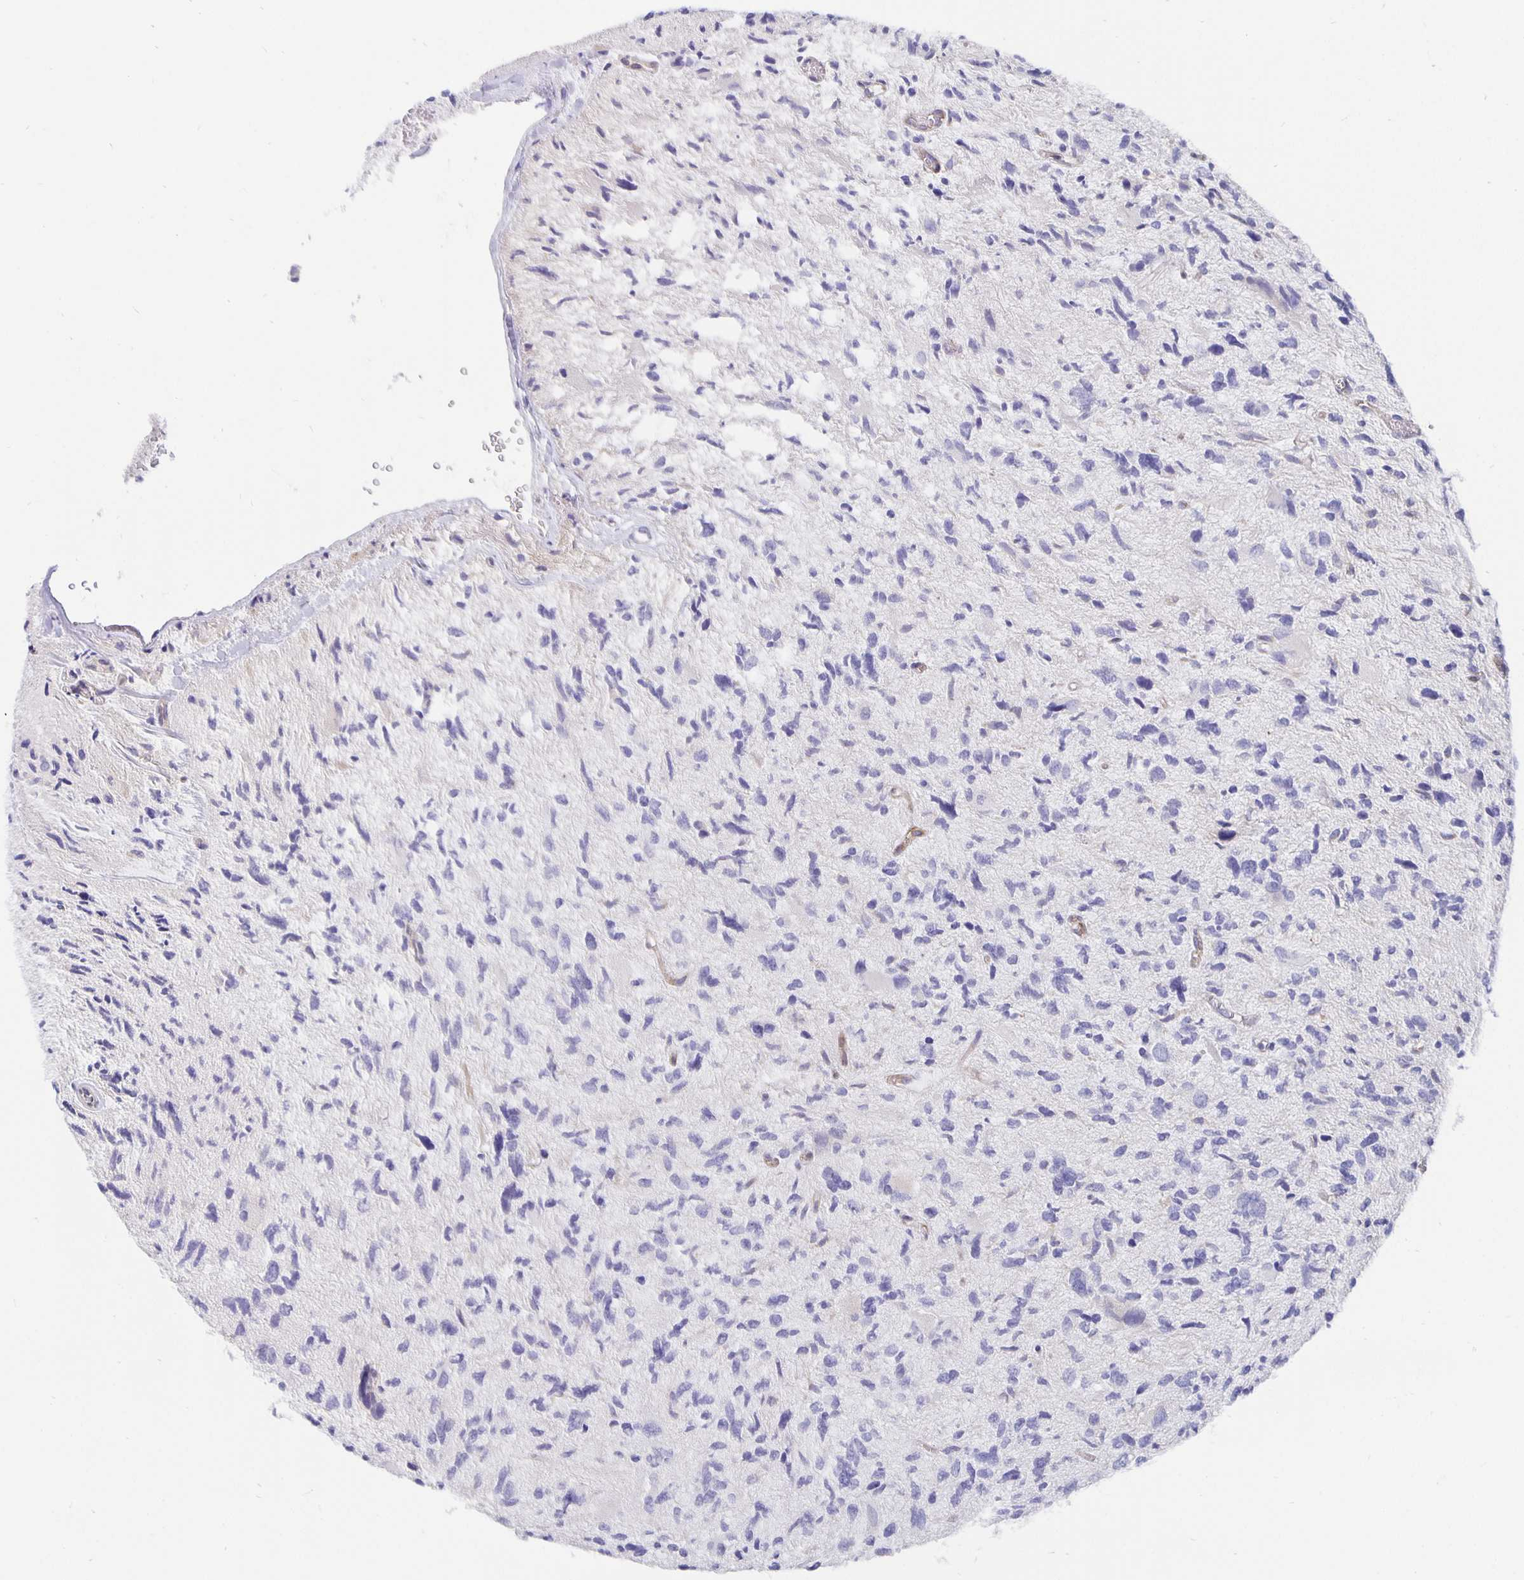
{"staining": {"intensity": "negative", "quantity": "none", "location": "none"}, "tissue": "glioma", "cell_type": "Tumor cells", "image_type": "cancer", "snomed": [{"axis": "morphology", "description": "Glioma, malignant, High grade"}, {"axis": "topography", "description": "Brain"}], "caption": "Tumor cells show no significant positivity in glioma. Nuclei are stained in blue.", "gene": "CFAP74", "patient": {"sex": "female", "age": 11}}